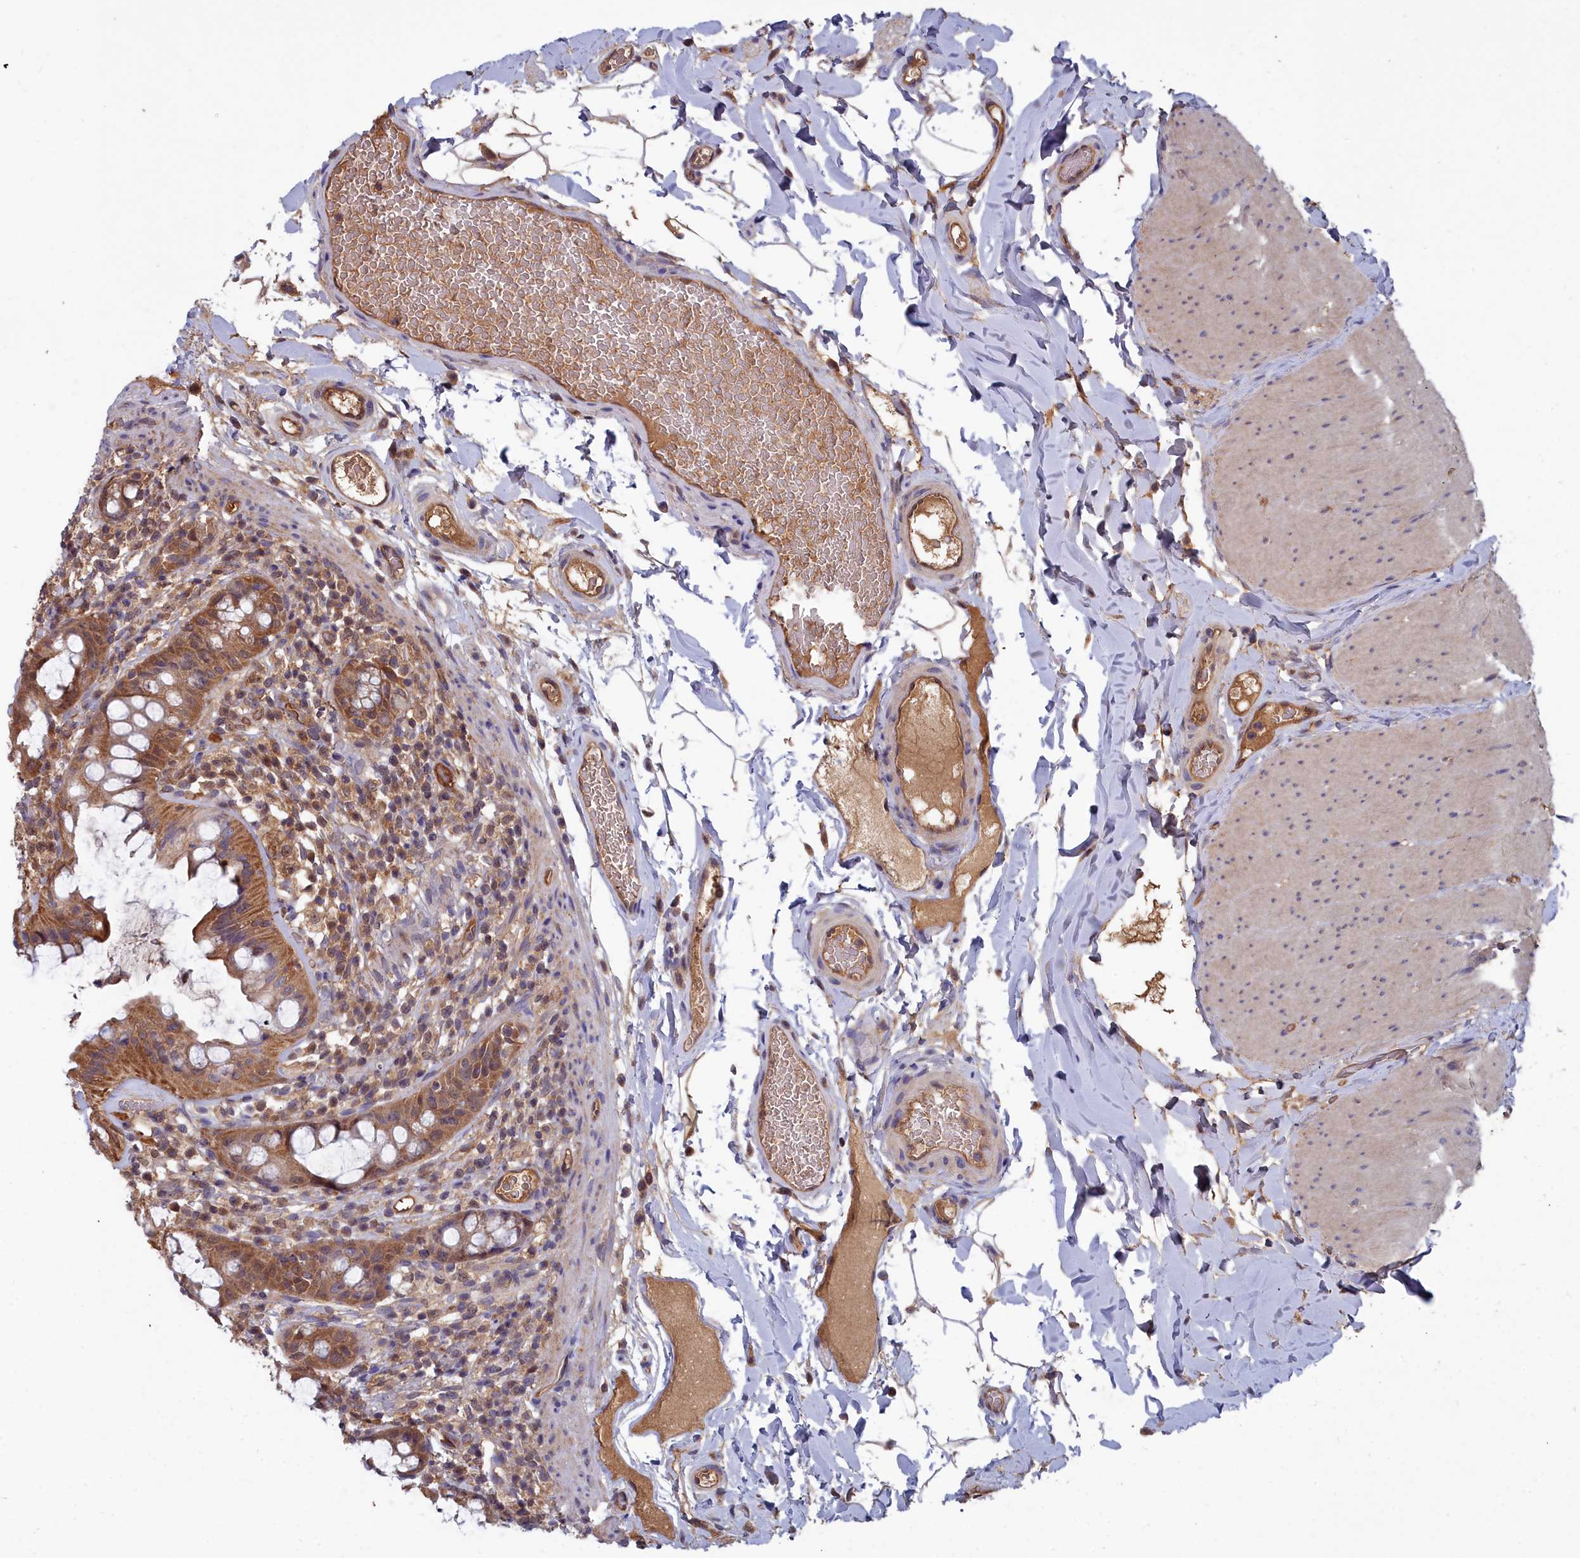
{"staining": {"intensity": "moderate", "quantity": ">75%", "location": "cytoplasmic/membranous"}, "tissue": "rectum", "cell_type": "Glandular cells", "image_type": "normal", "snomed": [{"axis": "morphology", "description": "Normal tissue, NOS"}, {"axis": "topography", "description": "Rectum"}], "caption": "Immunohistochemistry image of unremarkable rectum: human rectum stained using immunohistochemistry (IHC) demonstrates medium levels of moderate protein expression localized specifically in the cytoplasmic/membranous of glandular cells, appearing as a cytoplasmic/membranous brown color.", "gene": "GFRA2", "patient": {"sex": "female", "age": 57}}